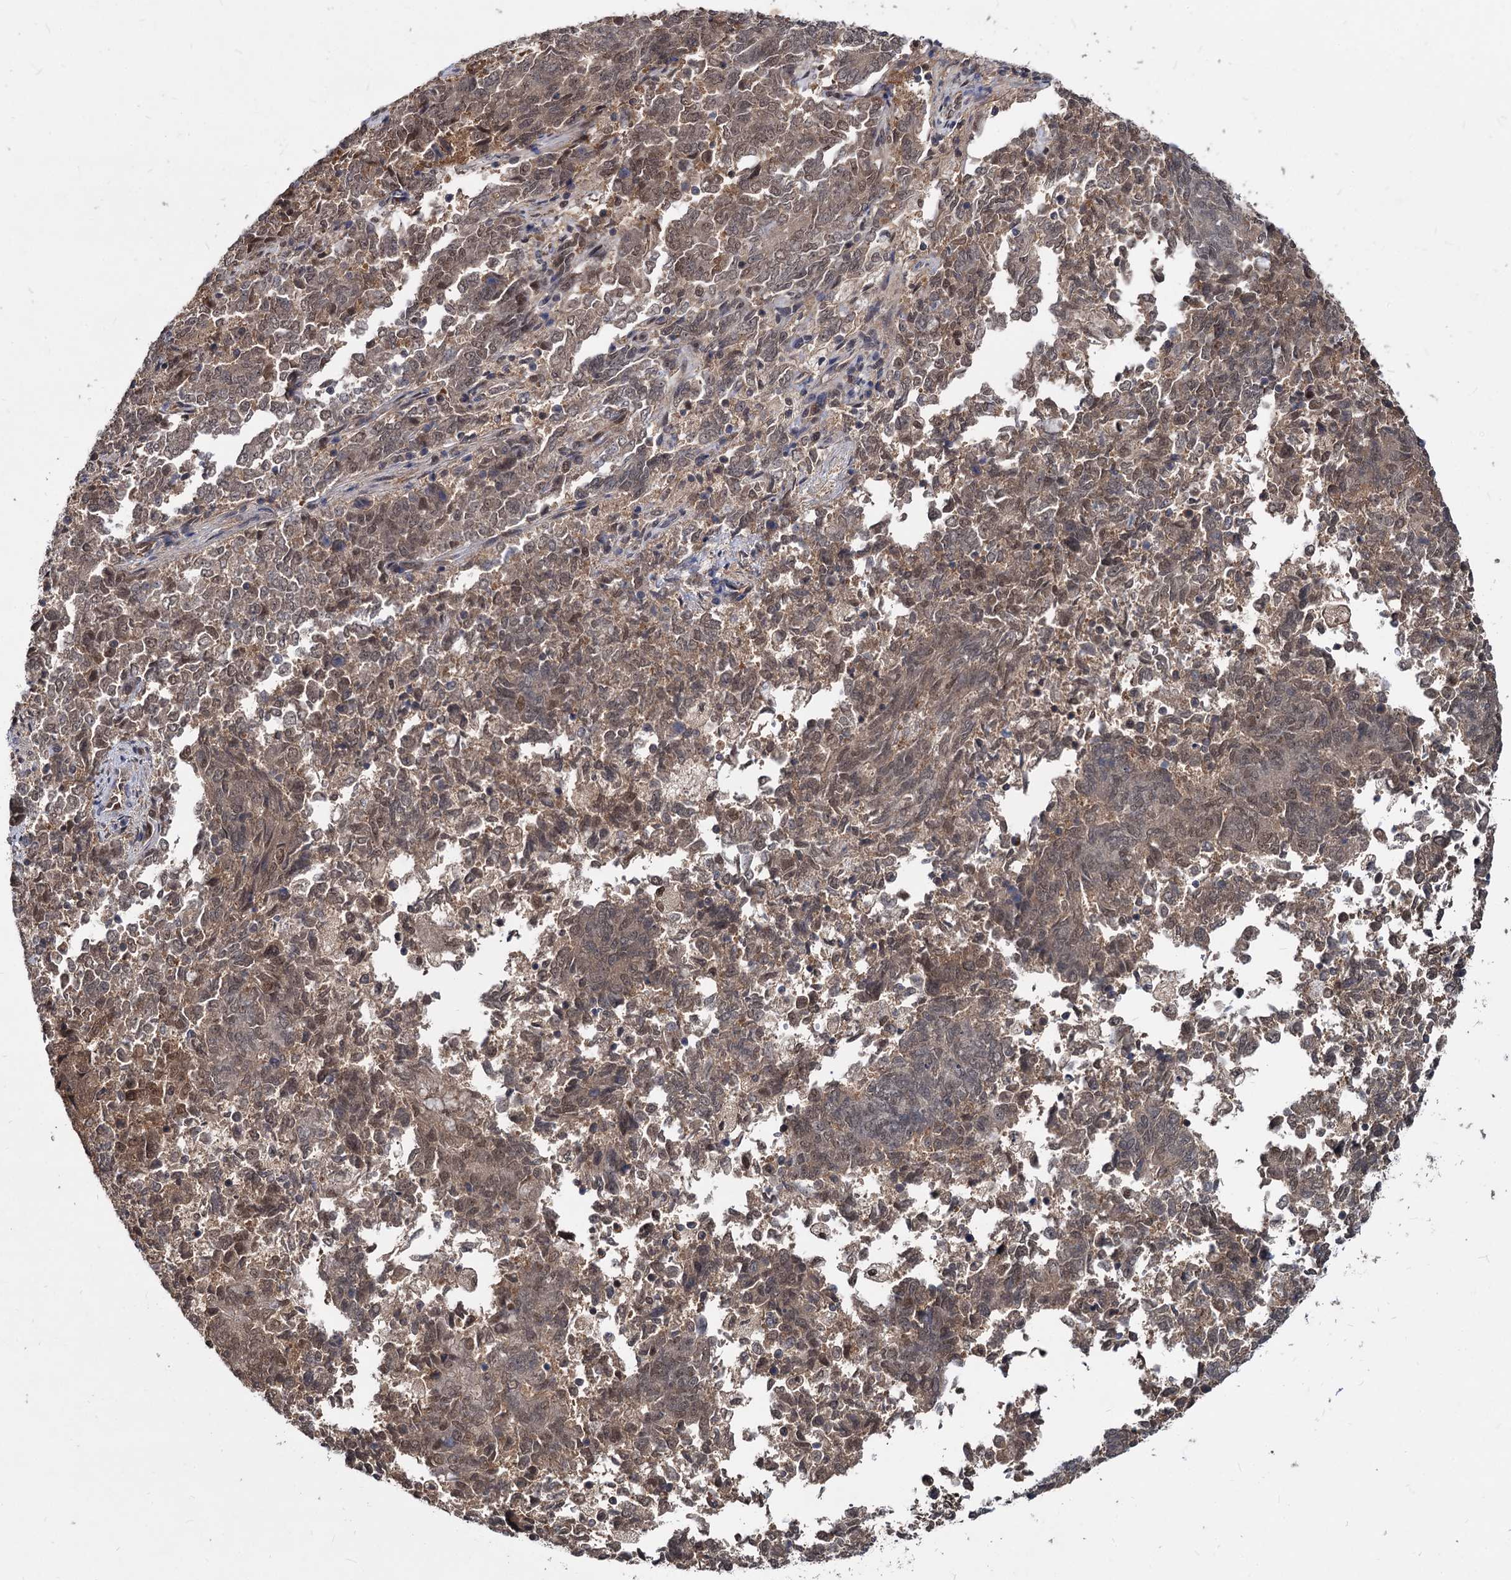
{"staining": {"intensity": "moderate", "quantity": "25%-75%", "location": "cytoplasmic/membranous,nuclear"}, "tissue": "endometrial cancer", "cell_type": "Tumor cells", "image_type": "cancer", "snomed": [{"axis": "morphology", "description": "Adenocarcinoma, NOS"}, {"axis": "topography", "description": "Endometrium"}], "caption": "The image shows immunohistochemical staining of endometrial cancer. There is moderate cytoplasmic/membranous and nuclear staining is identified in approximately 25%-75% of tumor cells.", "gene": "PSMD4", "patient": {"sex": "female", "age": 80}}